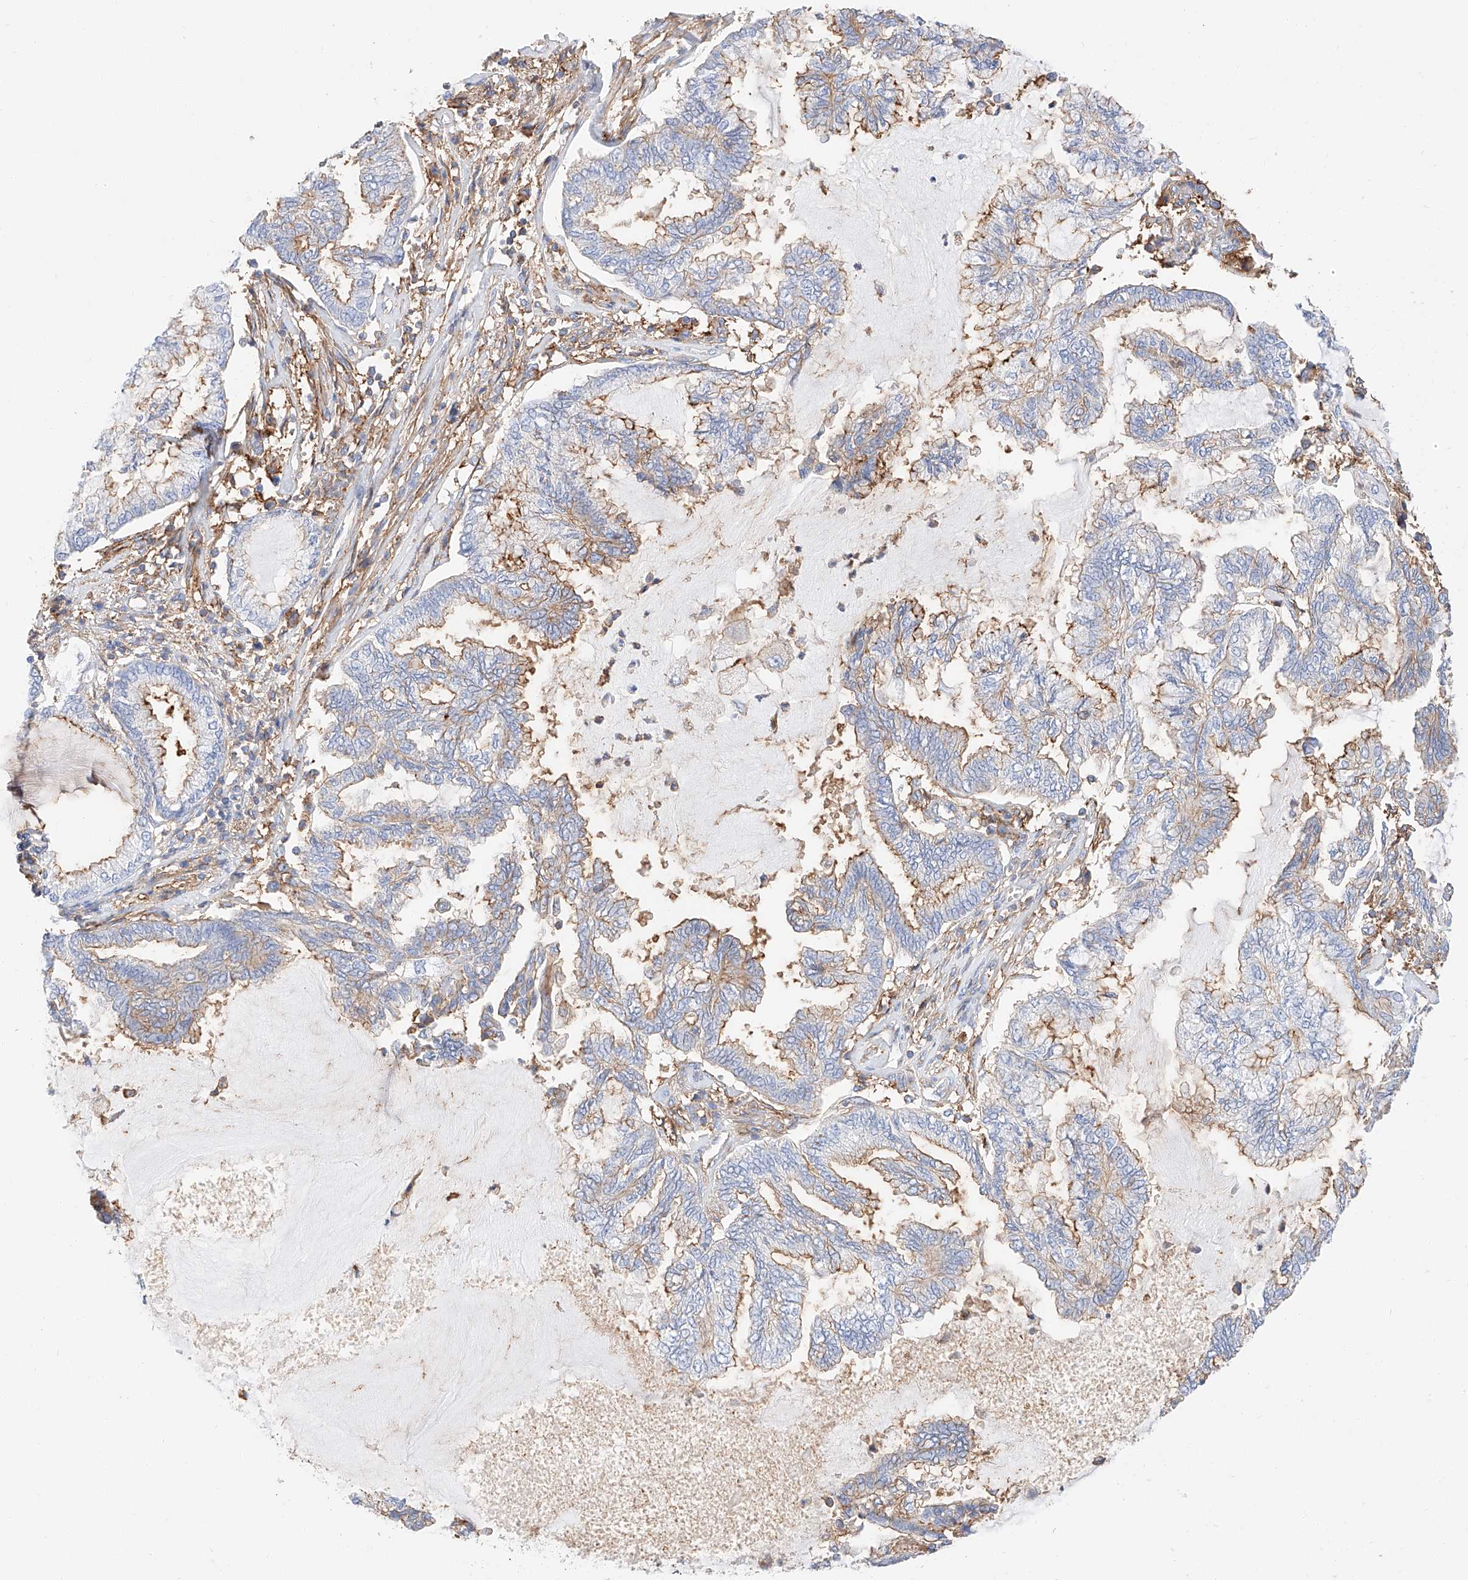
{"staining": {"intensity": "strong", "quantity": "25%-75%", "location": "cytoplasmic/membranous"}, "tissue": "endometrial cancer", "cell_type": "Tumor cells", "image_type": "cancer", "snomed": [{"axis": "morphology", "description": "Adenocarcinoma, NOS"}, {"axis": "topography", "description": "Endometrium"}], "caption": "IHC image of neoplastic tissue: human endometrial cancer stained using immunohistochemistry exhibits high levels of strong protein expression localized specifically in the cytoplasmic/membranous of tumor cells, appearing as a cytoplasmic/membranous brown color.", "gene": "HAUS4", "patient": {"sex": "female", "age": 86}}